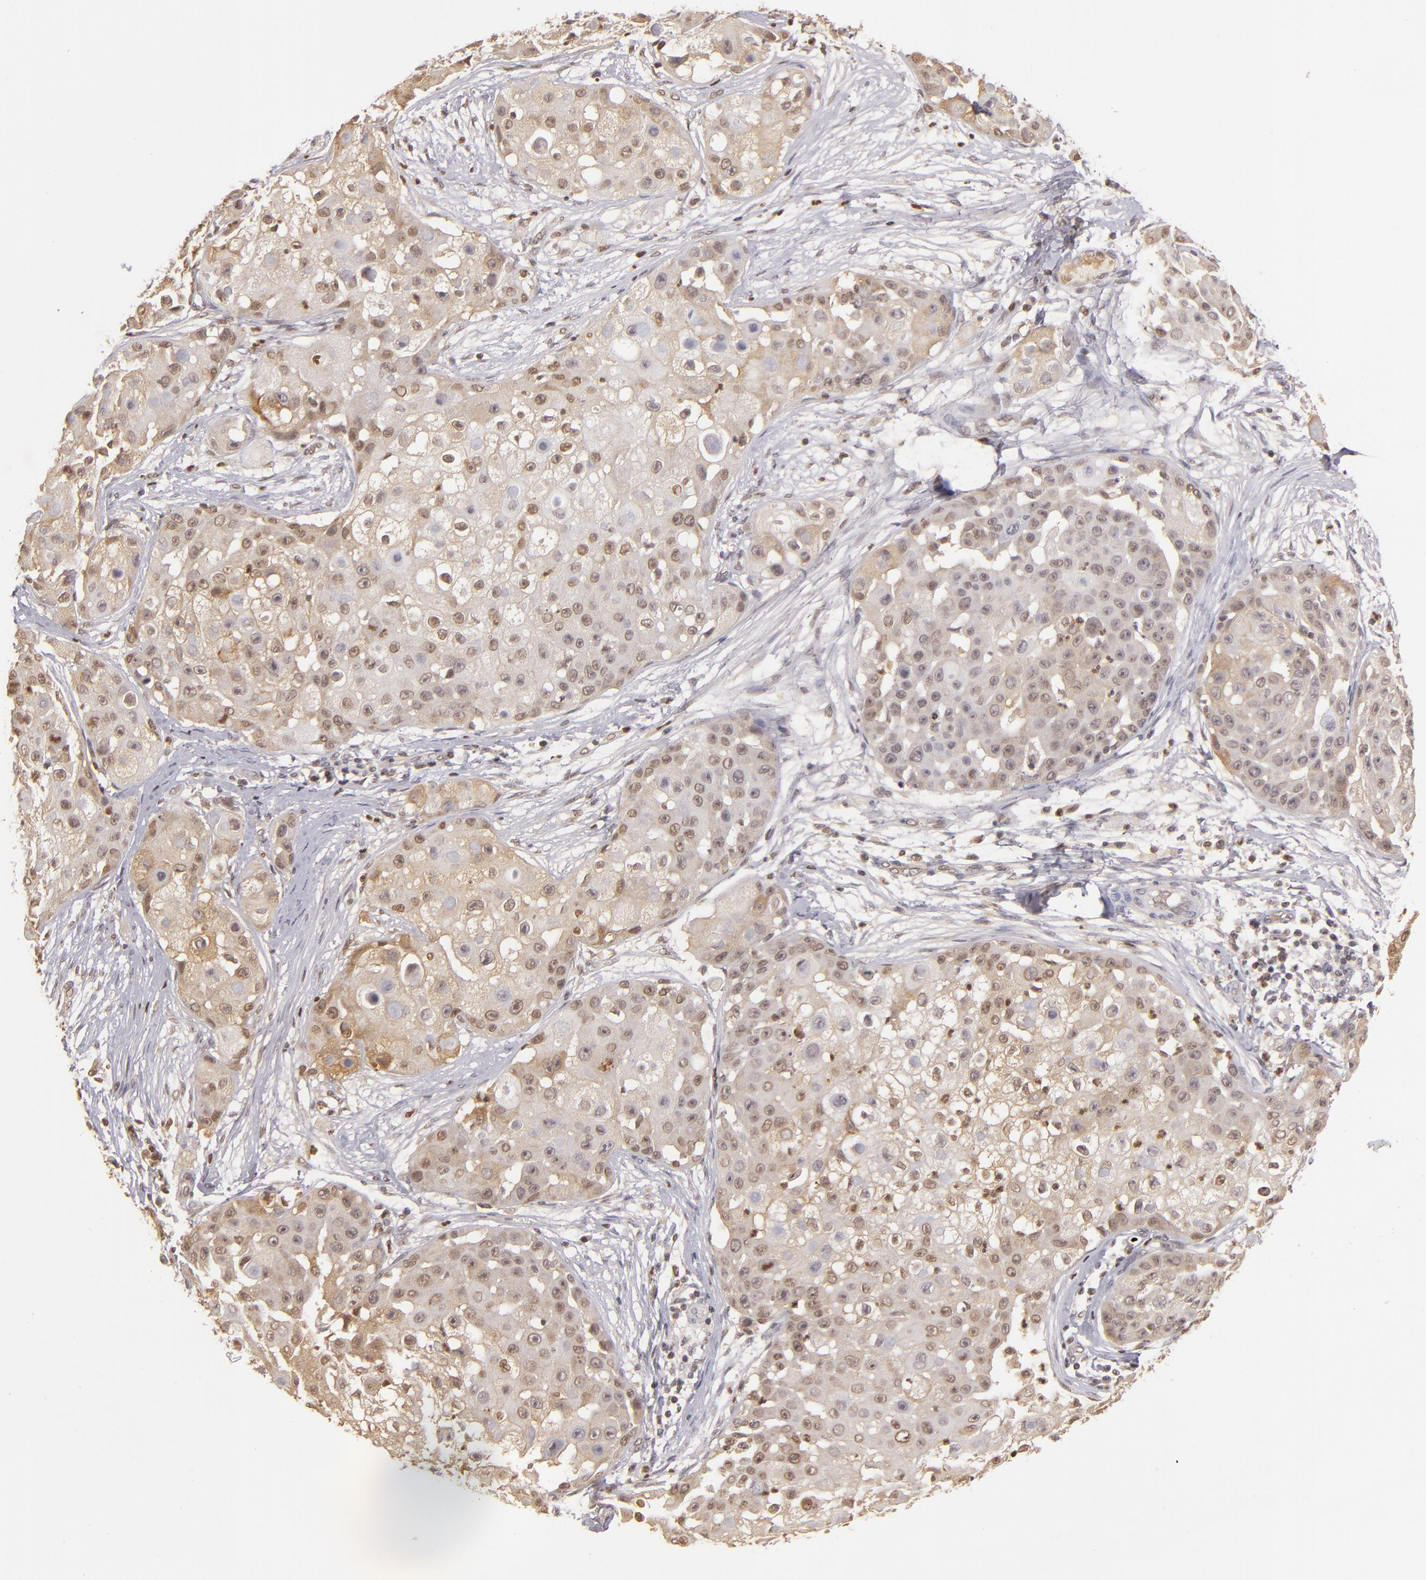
{"staining": {"intensity": "moderate", "quantity": "25%-75%", "location": "cytoplasmic/membranous,nuclear"}, "tissue": "skin cancer", "cell_type": "Tumor cells", "image_type": "cancer", "snomed": [{"axis": "morphology", "description": "Squamous cell carcinoma, NOS"}, {"axis": "topography", "description": "Skin"}], "caption": "Moderate cytoplasmic/membranous and nuclear protein staining is appreciated in approximately 25%-75% of tumor cells in squamous cell carcinoma (skin).", "gene": "LRG1", "patient": {"sex": "female", "age": 57}}